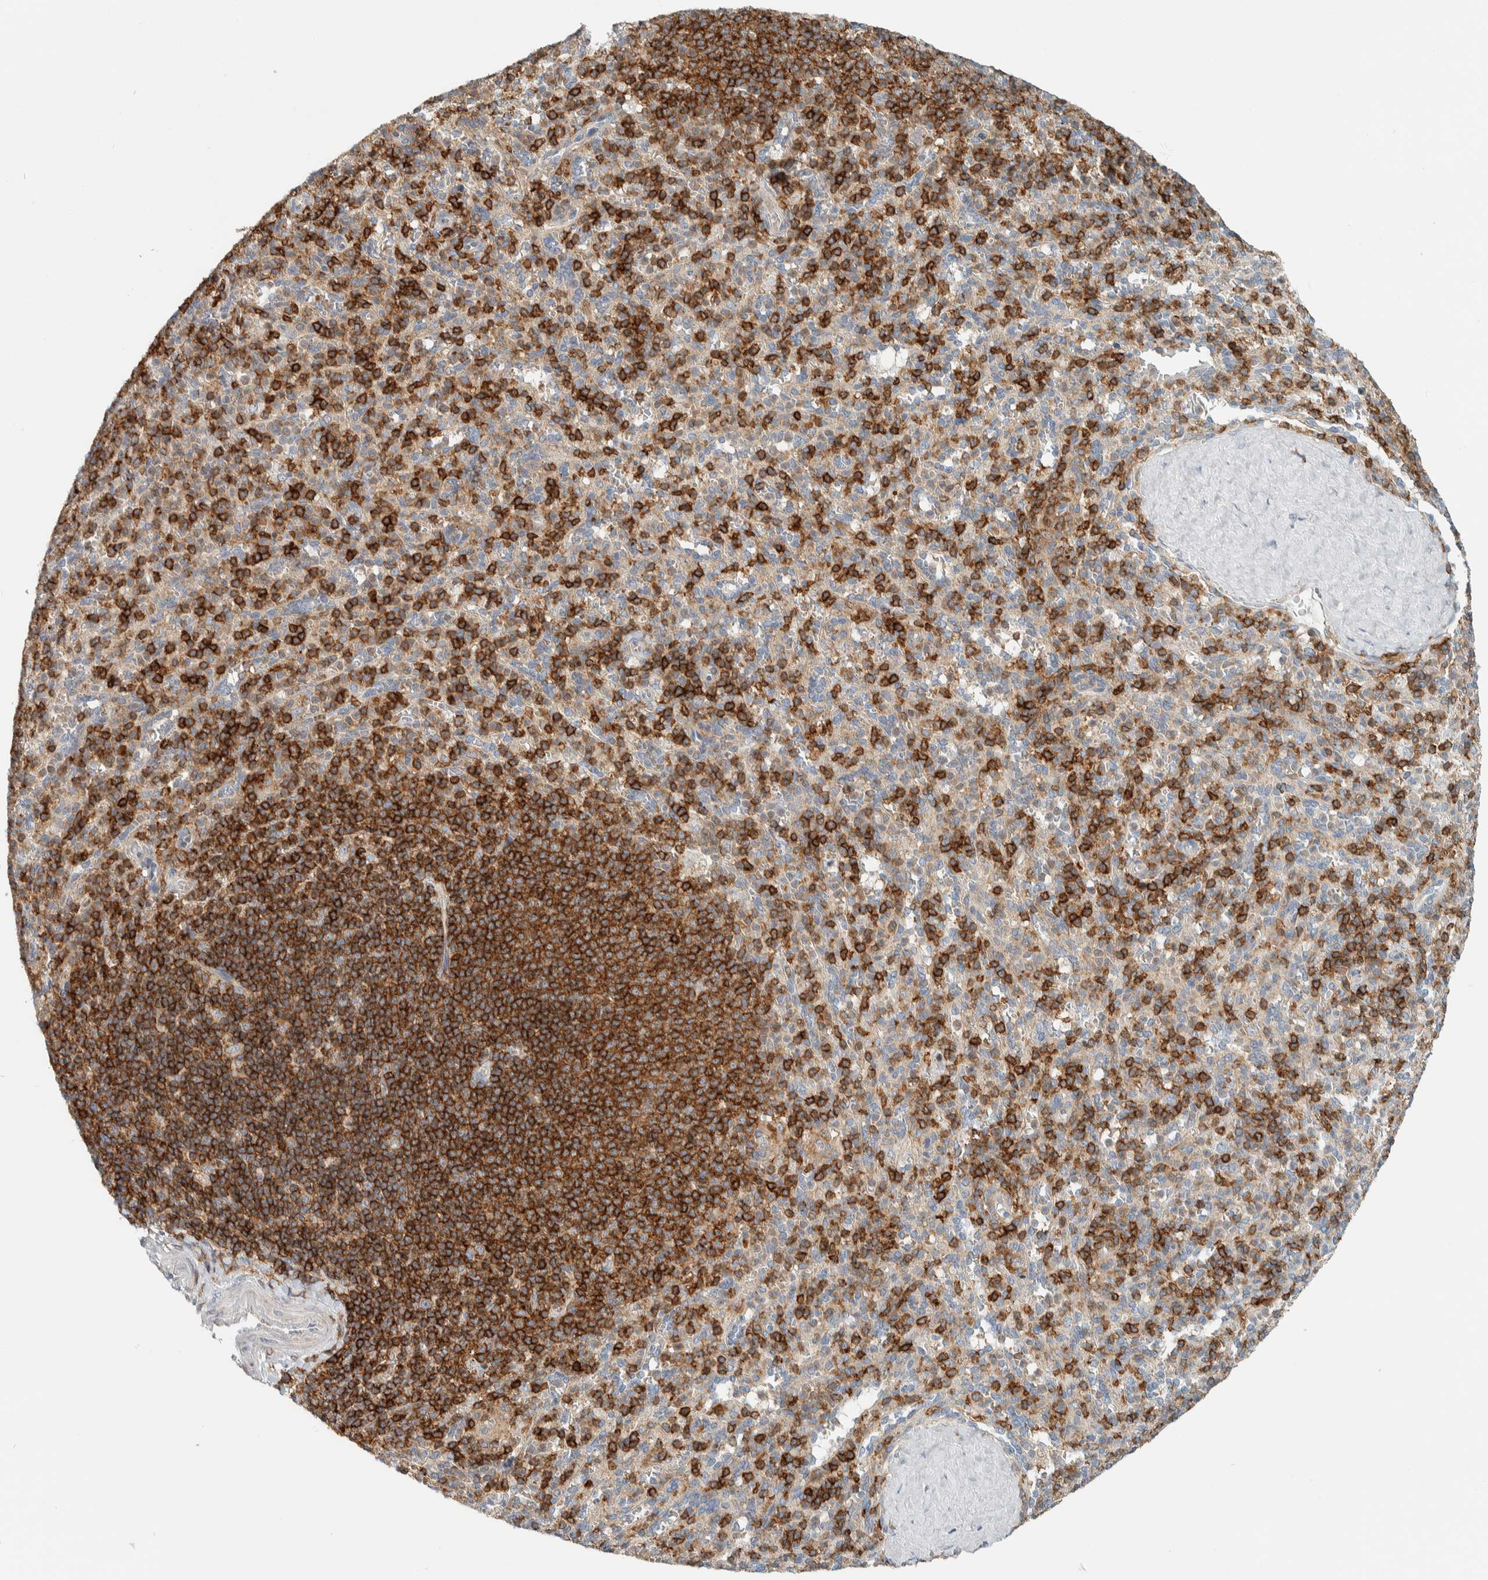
{"staining": {"intensity": "strong", "quantity": "25%-75%", "location": "cytoplasmic/membranous"}, "tissue": "spleen", "cell_type": "Cells in red pulp", "image_type": "normal", "snomed": [{"axis": "morphology", "description": "Normal tissue, NOS"}, {"axis": "topography", "description": "Spleen"}], "caption": "Approximately 25%-75% of cells in red pulp in benign spleen show strong cytoplasmic/membranous protein expression as visualized by brown immunohistochemical staining.", "gene": "CCDC57", "patient": {"sex": "male", "age": 36}}